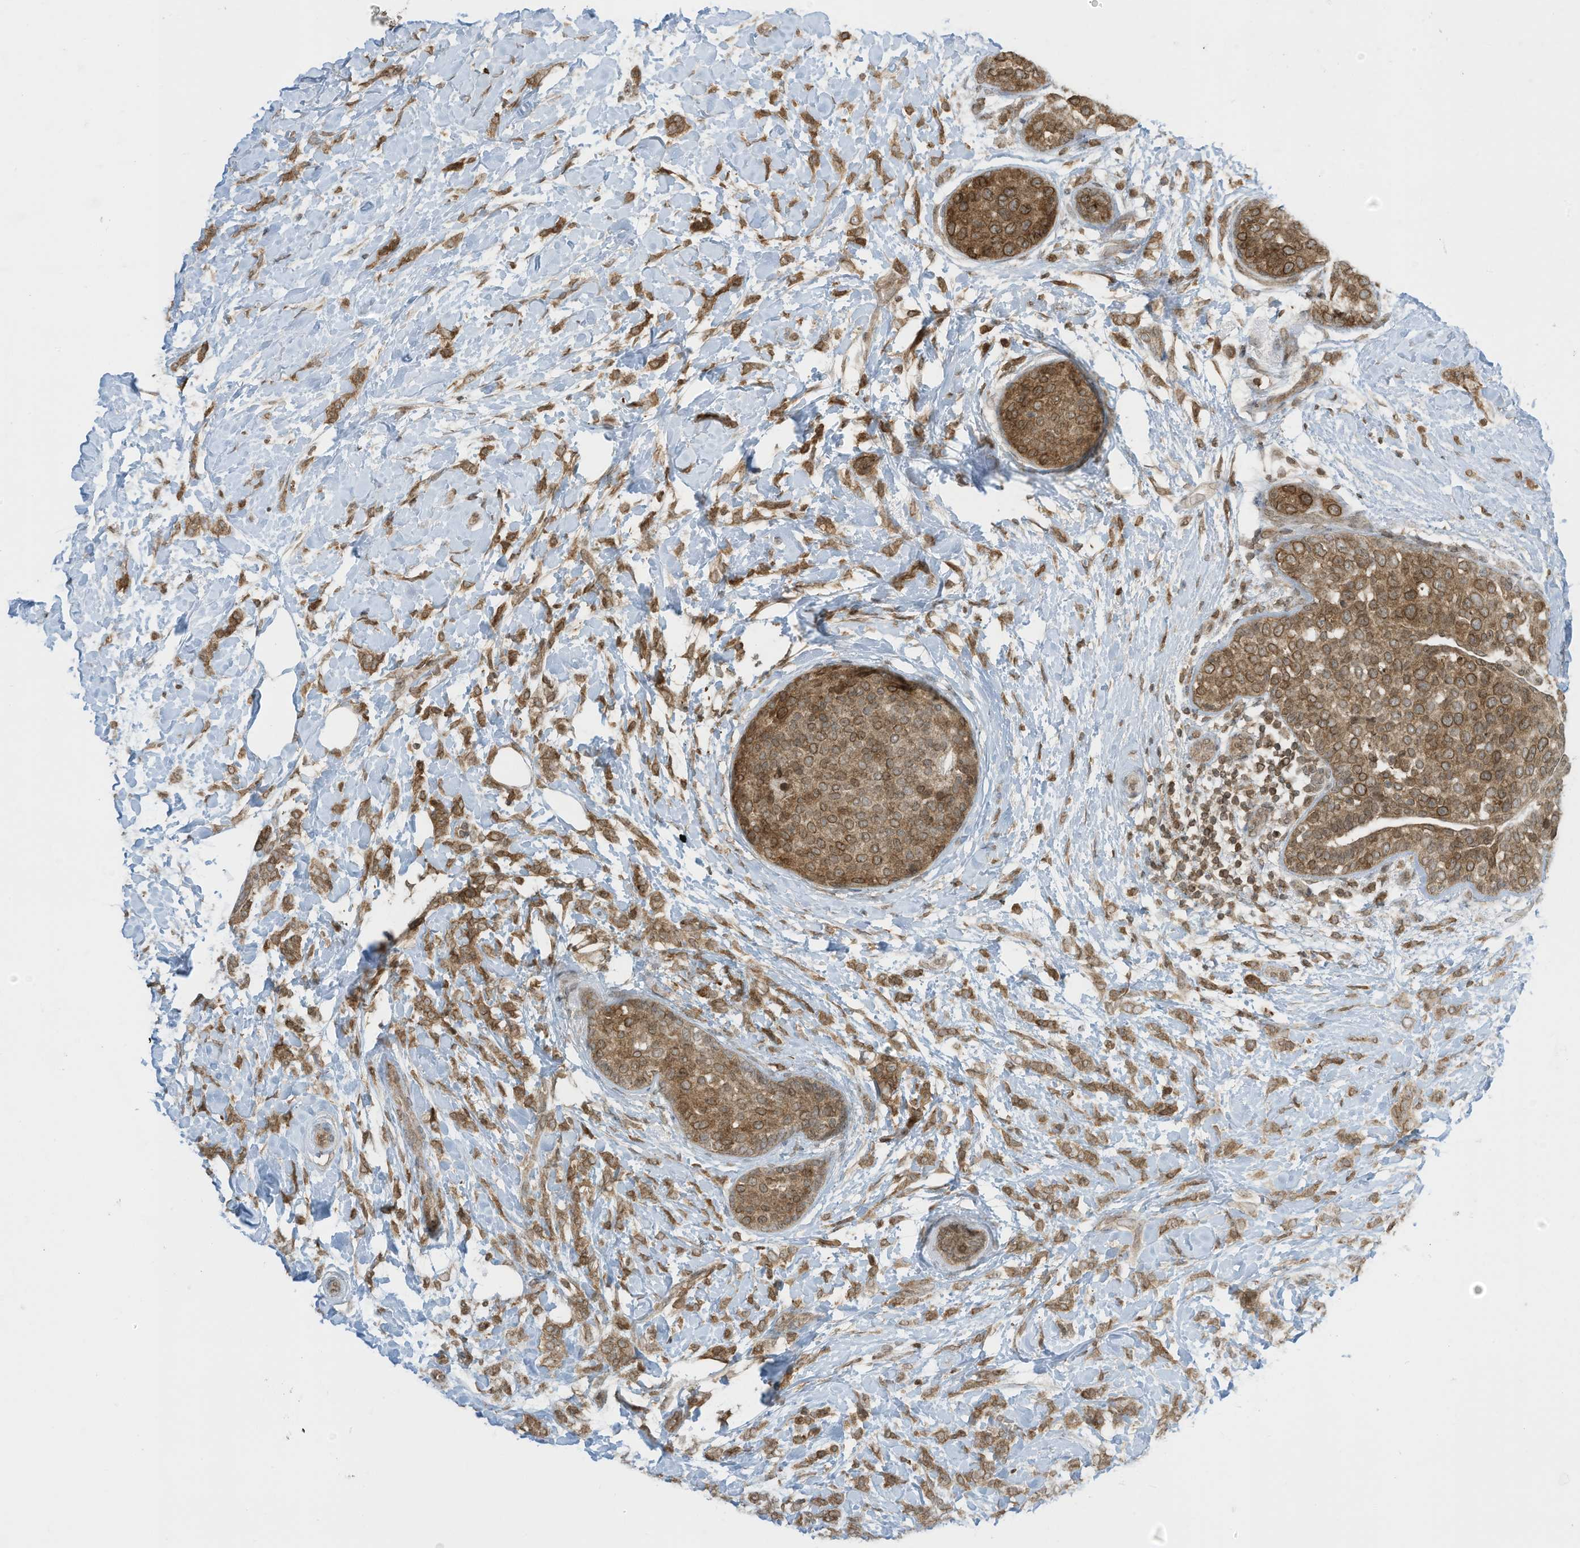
{"staining": {"intensity": "moderate", "quantity": ">75%", "location": "cytoplasmic/membranous,nuclear"}, "tissue": "breast cancer", "cell_type": "Tumor cells", "image_type": "cancer", "snomed": [{"axis": "morphology", "description": "Lobular carcinoma, in situ"}, {"axis": "morphology", "description": "Lobular carcinoma"}, {"axis": "topography", "description": "Breast"}], "caption": "Immunohistochemistry (IHC) image of neoplastic tissue: breast lobular carcinoma in situ stained using immunohistochemistry (IHC) displays medium levels of moderate protein expression localized specifically in the cytoplasmic/membranous and nuclear of tumor cells, appearing as a cytoplasmic/membranous and nuclear brown color.", "gene": "KPNB1", "patient": {"sex": "female", "age": 41}}